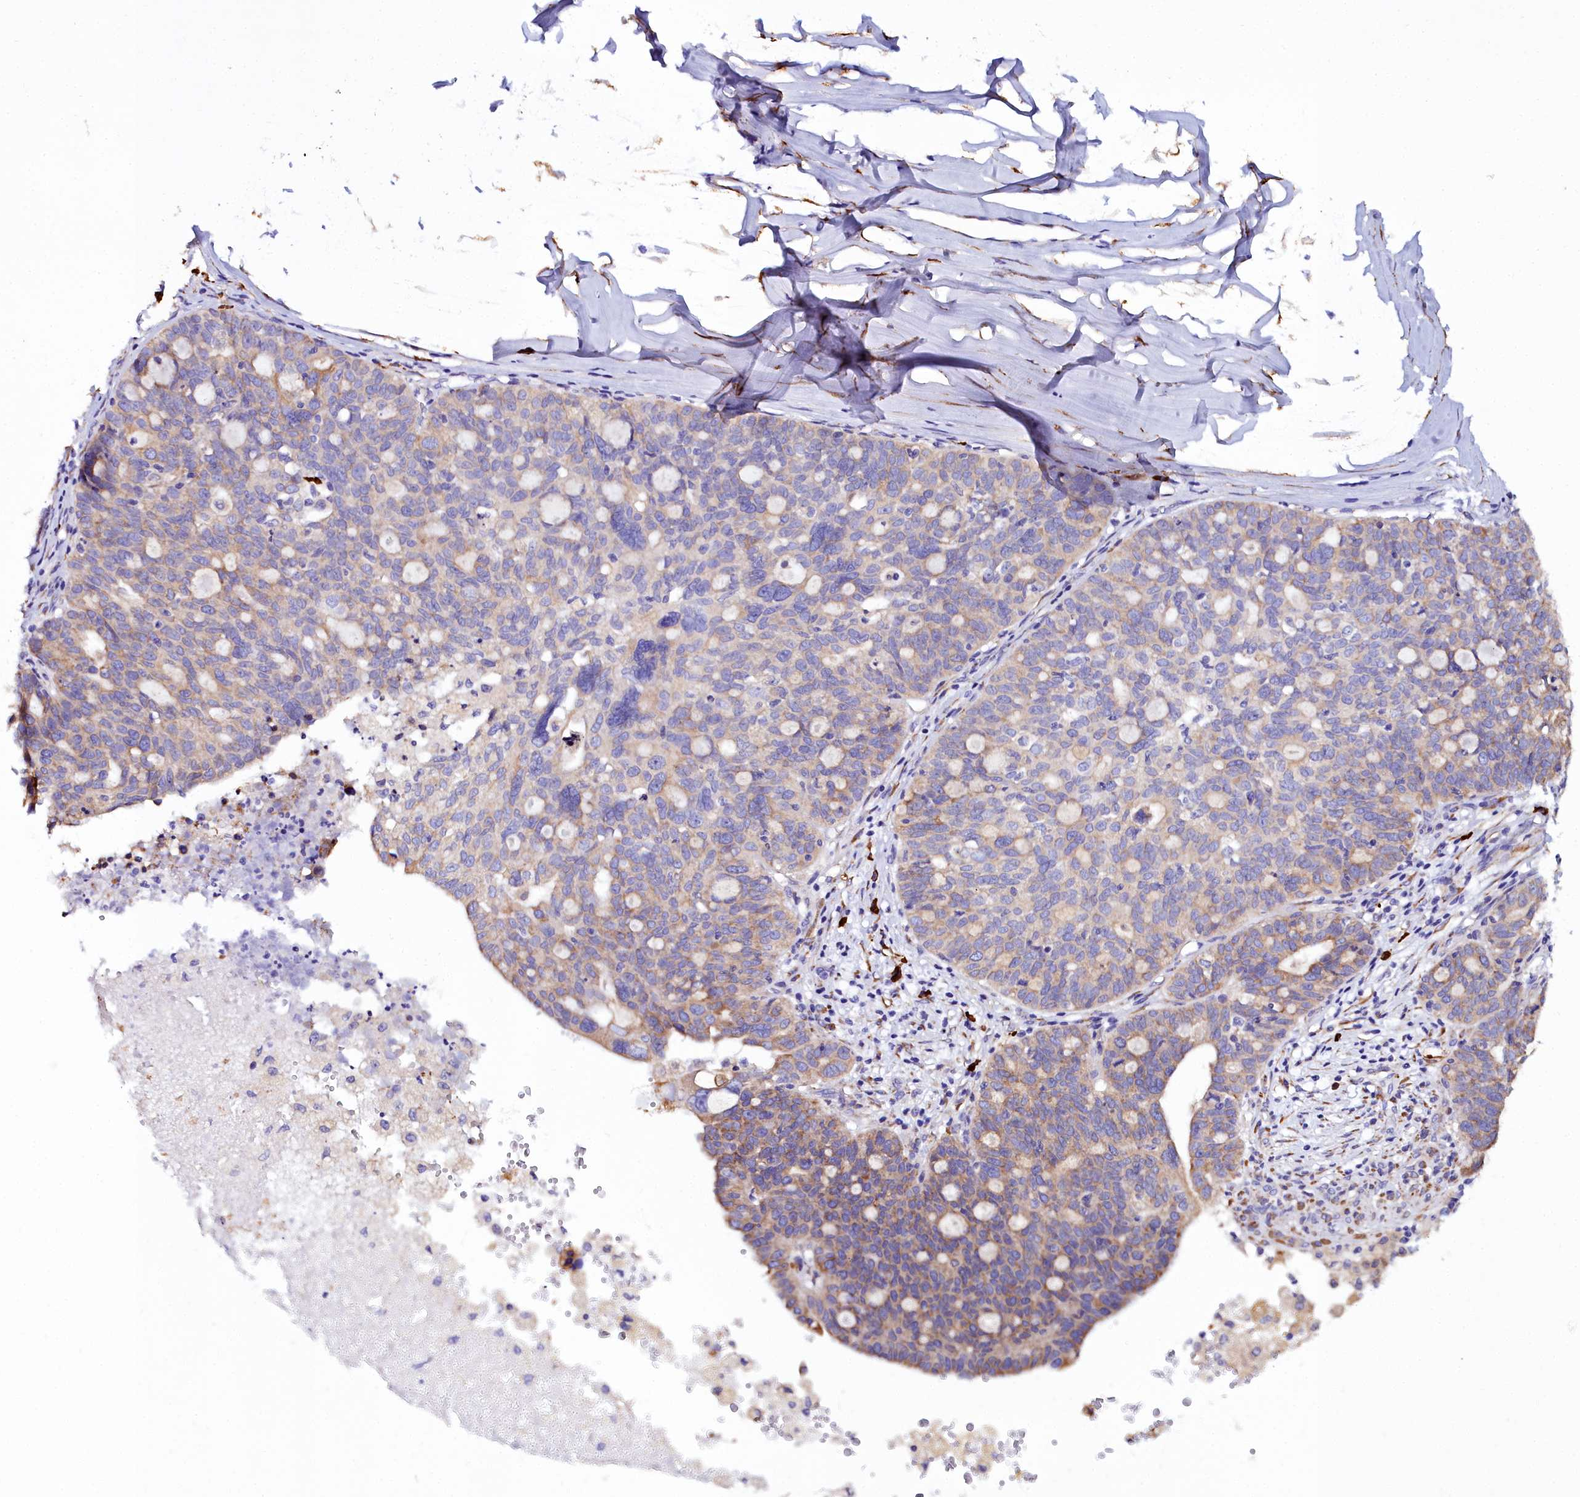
{"staining": {"intensity": "moderate", "quantity": "<25%", "location": "cytoplasmic/membranous"}, "tissue": "ovarian cancer", "cell_type": "Tumor cells", "image_type": "cancer", "snomed": [{"axis": "morphology", "description": "Cystadenocarcinoma, serous, NOS"}, {"axis": "topography", "description": "Ovary"}], "caption": "IHC (DAB) staining of serous cystadenocarcinoma (ovarian) exhibits moderate cytoplasmic/membranous protein staining in approximately <25% of tumor cells.", "gene": "TXNDC5", "patient": {"sex": "female", "age": 59}}